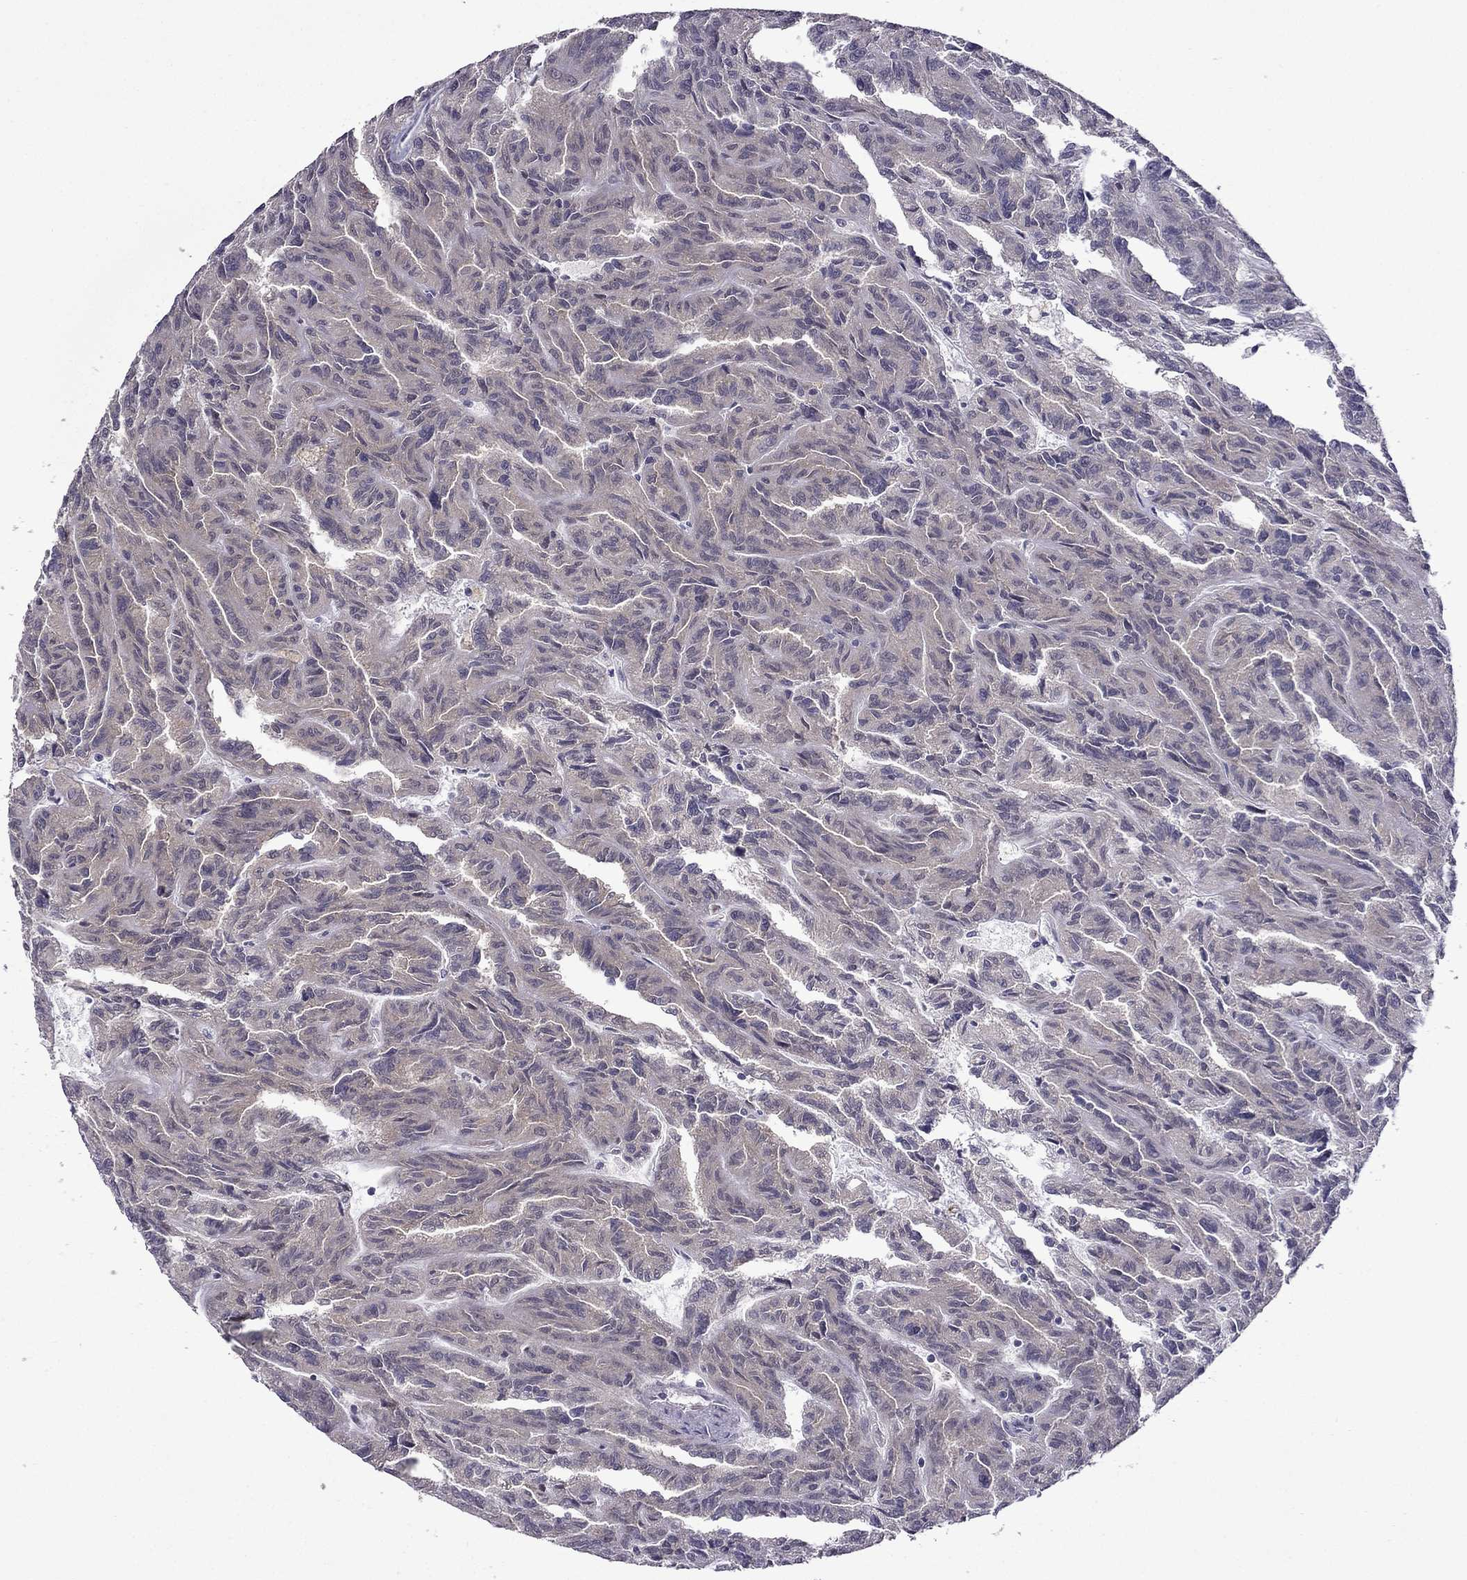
{"staining": {"intensity": "weak", "quantity": "25%-75%", "location": "cytoplasmic/membranous"}, "tissue": "renal cancer", "cell_type": "Tumor cells", "image_type": "cancer", "snomed": [{"axis": "morphology", "description": "Adenocarcinoma, NOS"}, {"axis": "topography", "description": "Kidney"}], "caption": "A micrograph of renal adenocarcinoma stained for a protein displays weak cytoplasmic/membranous brown staining in tumor cells.", "gene": "CDK5", "patient": {"sex": "male", "age": 79}}